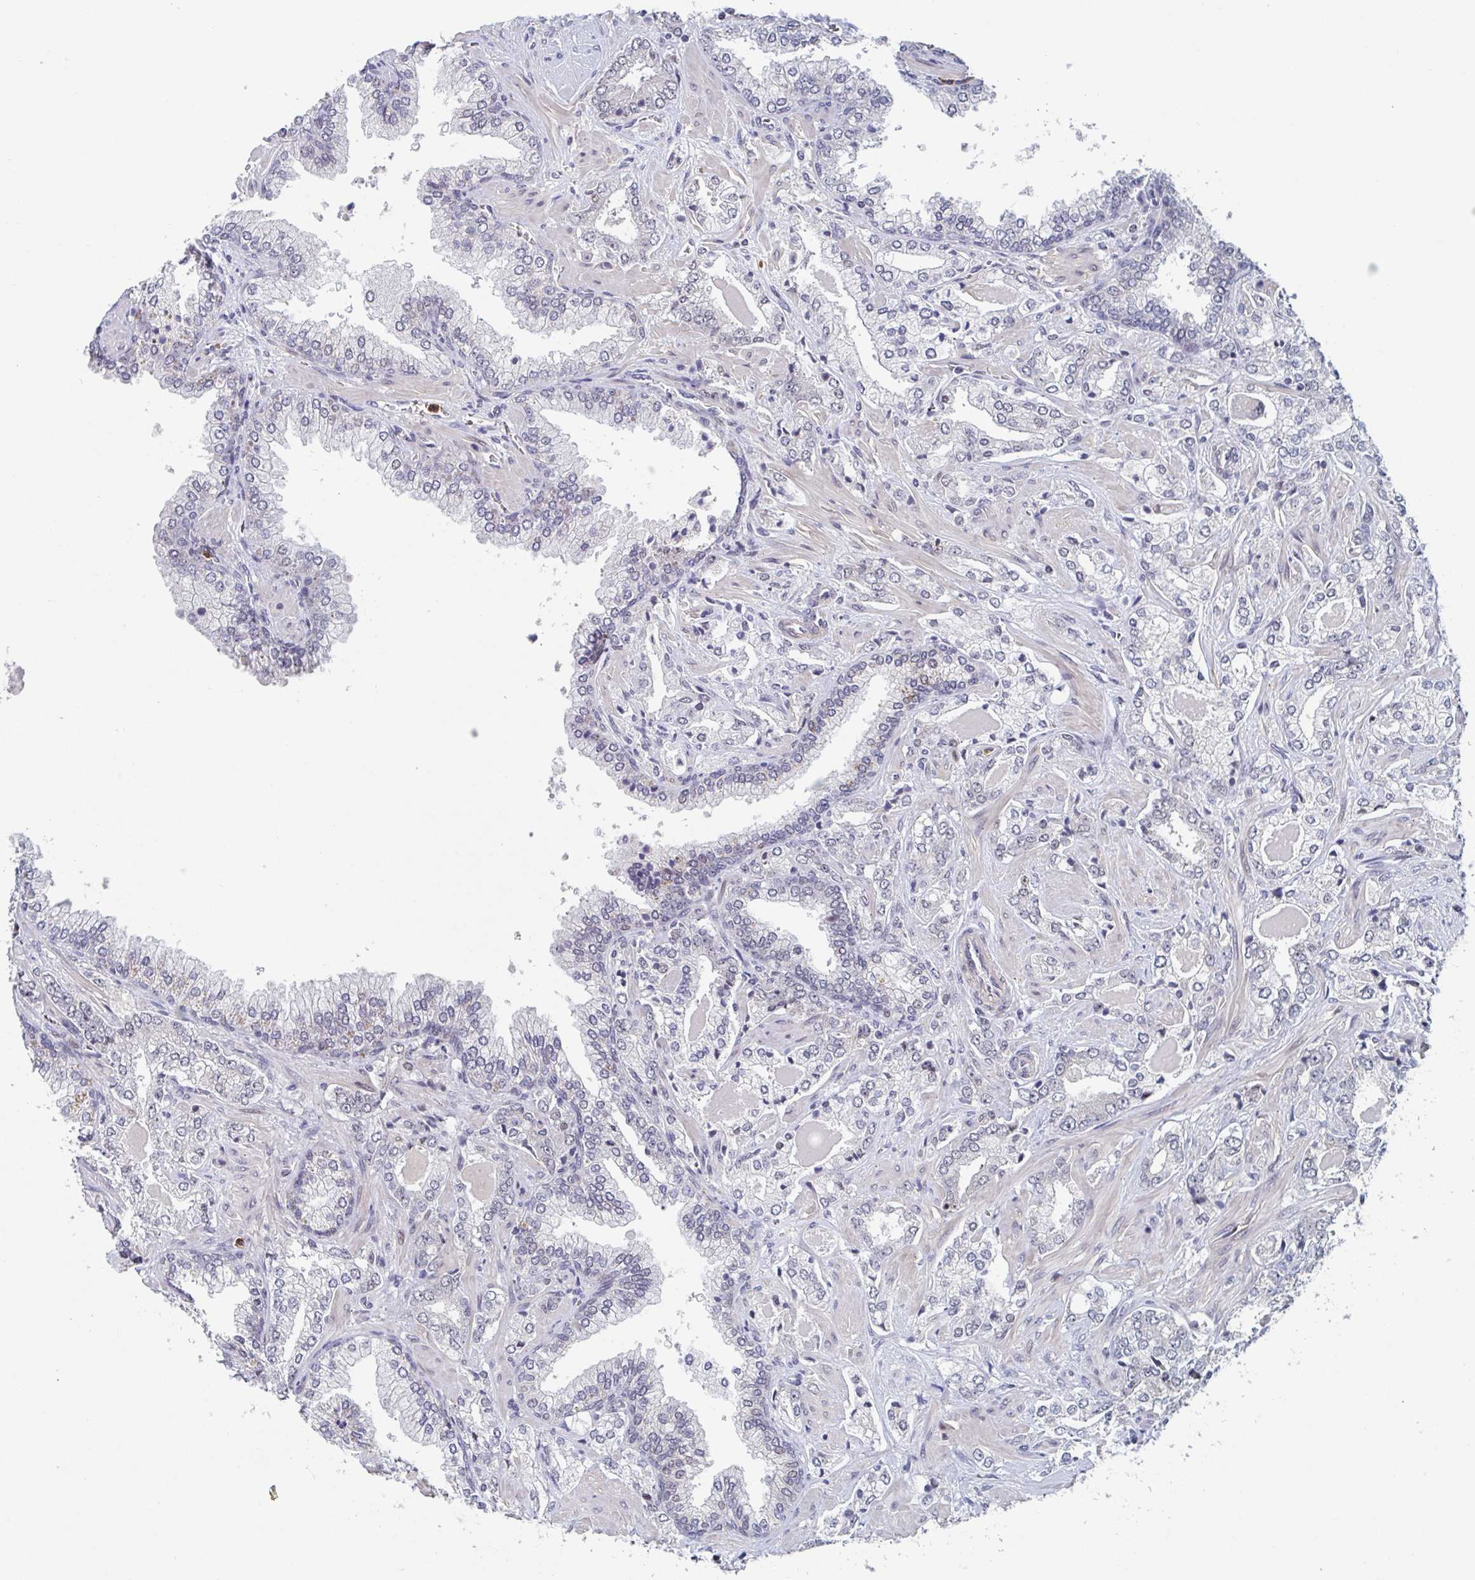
{"staining": {"intensity": "negative", "quantity": "none", "location": "none"}, "tissue": "prostate cancer", "cell_type": "Tumor cells", "image_type": "cancer", "snomed": [{"axis": "morphology", "description": "Adenocarcinoma, High grade"}, {"axis": "topography", "description": "Prostate"}], "caption": "IHC photomicrograph of neoplastic tissue: prostate cancer (adenocarcinoma (high-grade)) stained with DAB reveals no significant protein expression in tumor cells. (Brightfield microscopy of DAB immunohistochemistry at high magnification).", "gene": "RNF212", "patient": {"sex": "male", "age": 60}}